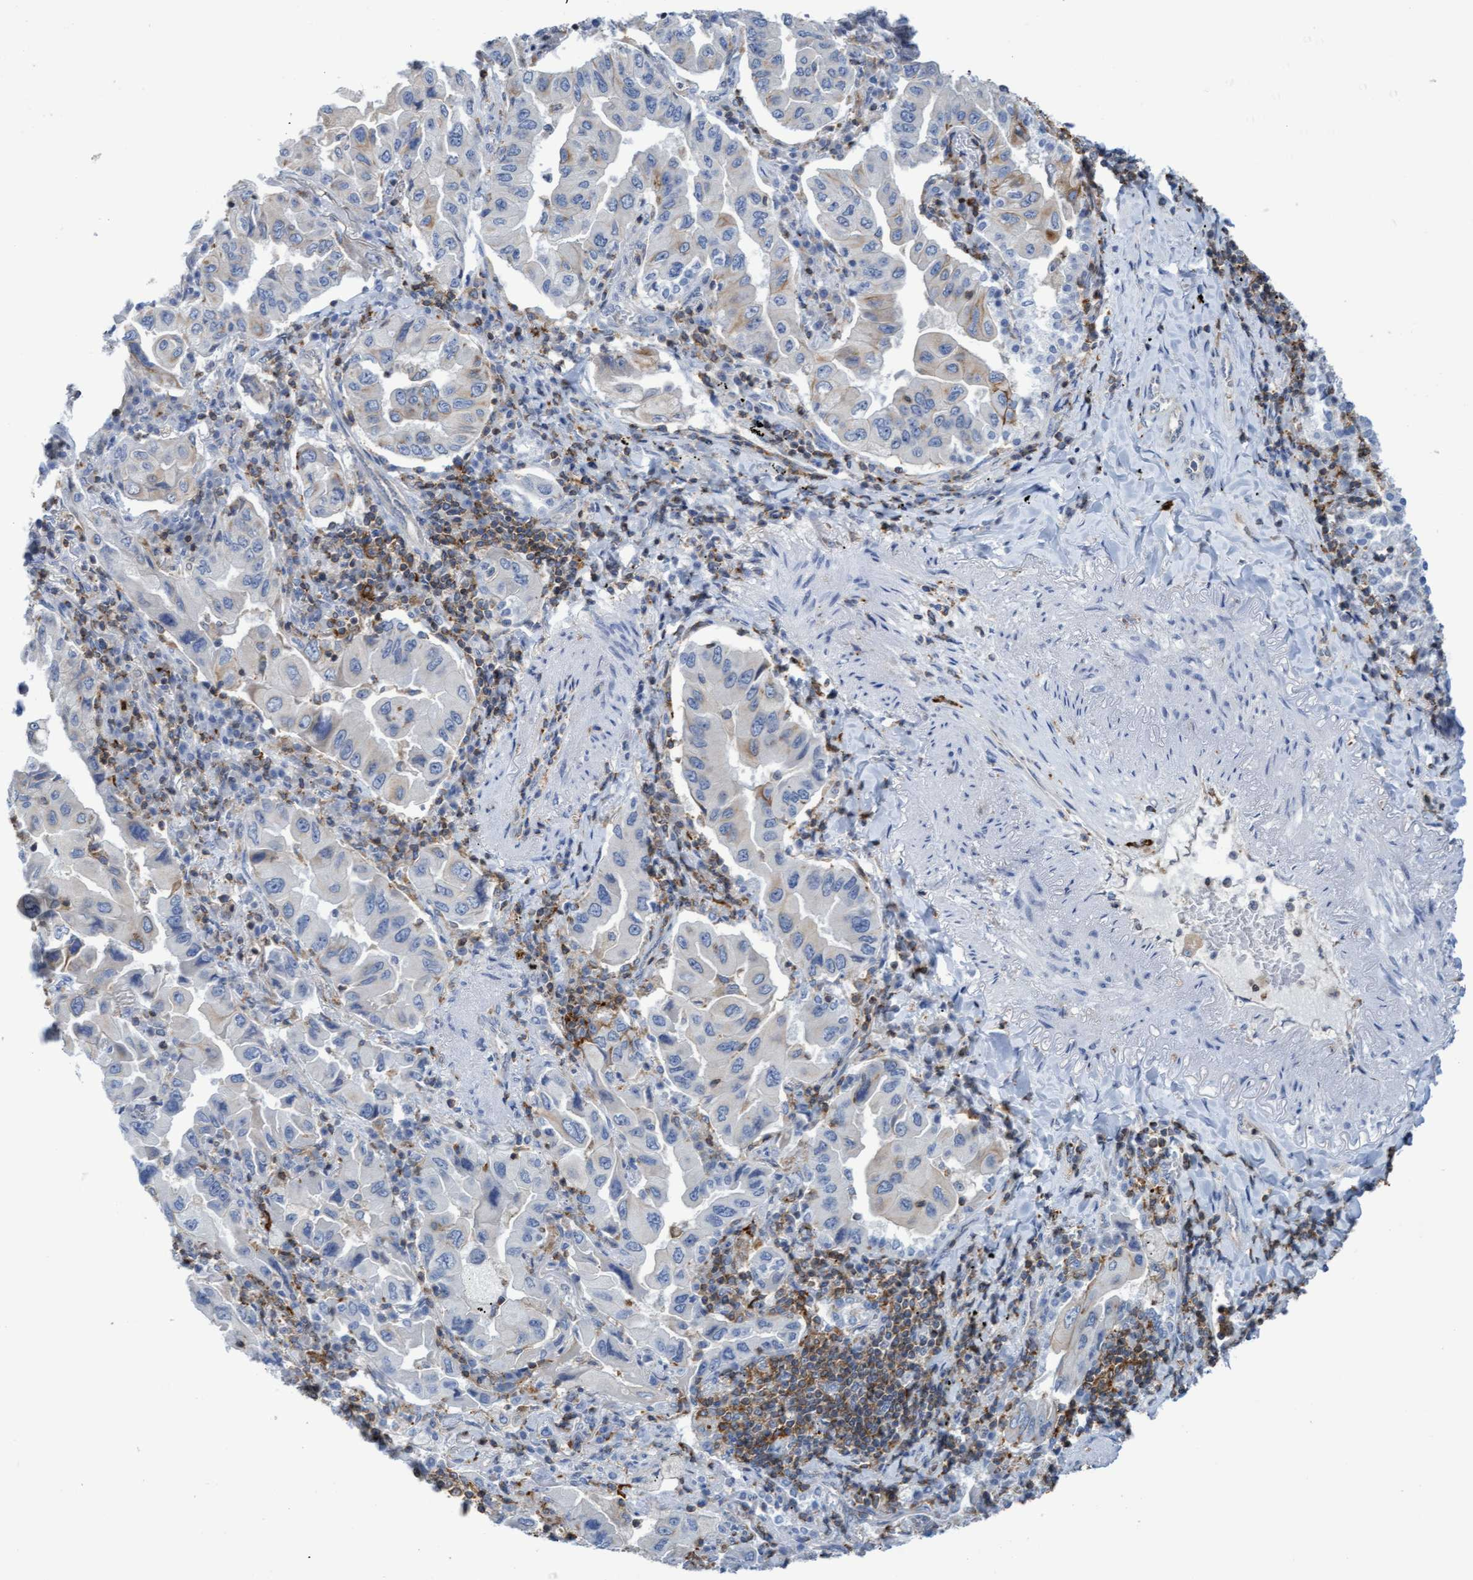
{"staining": {"intensity": "weak", "quantity": "<25%", "location": "cytoplasmic/membranous"}, "tissue": "lung cancer", "cell_type": "Tumor cells", "image_type": "cancer", "snomed": [{"axis": "morphology", "description": "Adenocarcinoma, NOS"}, {"axis": "topography", "description": "Lung"}], "caption": "DAB (3,3'-diaminobenzidine) immunohistochemical staining of human adenocarcinoma (lung) exhibits no significant staining in tumor cells.", "gene": "FNBP1", "patient": {"sex": "female", "age": 65}}